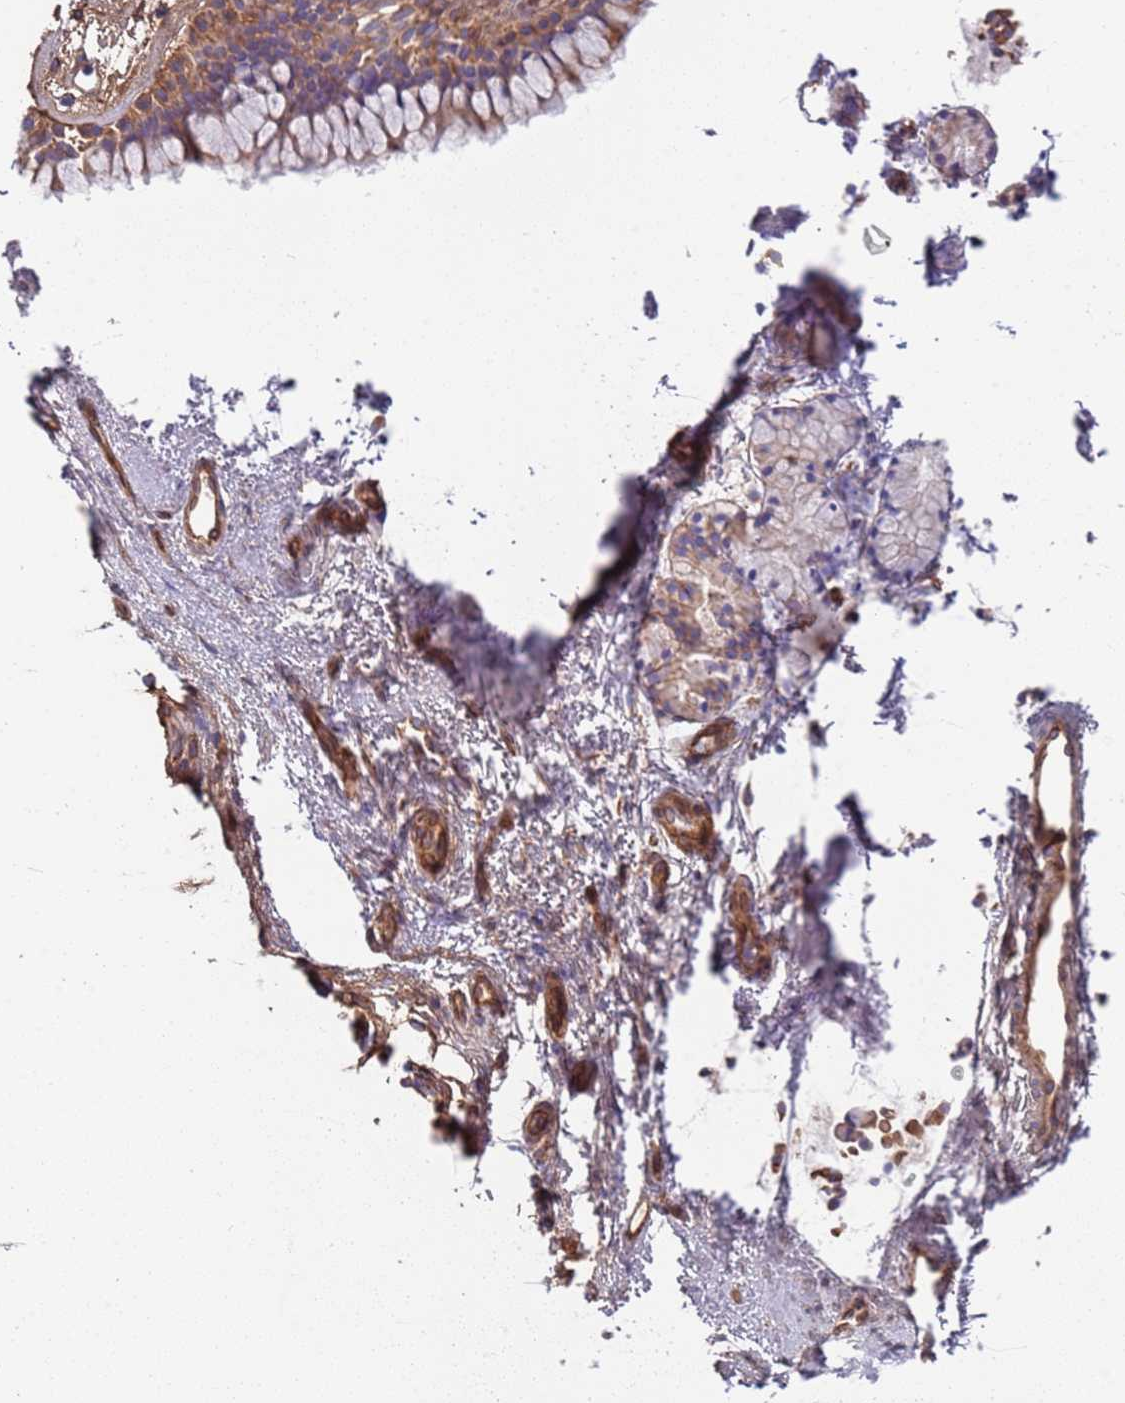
{"staining": {"intensity": "moderate", "quantity": ">75%", "location": "cytoplasmic/membranous"}, "tissue": "nasopharynx", "cell_type": "Respiratory epithelial cells", "image_type": "normal", "snomed": [{"axis": "morphology", "description": "Normal tissue, NOS"}, {"axis": "topography", "description": "Nasopharynx"}], "caption": "This image exhibits benign nasopharynx stained with IHC to label a protein in brown. The cytoplasmic/membranous of respiratory epithelial cells show moderate positivity for the protein. Nuclei are counter-stained blue.", "gene": "JAKMIP2", "patient": {"sex": "male", "age": 82}}